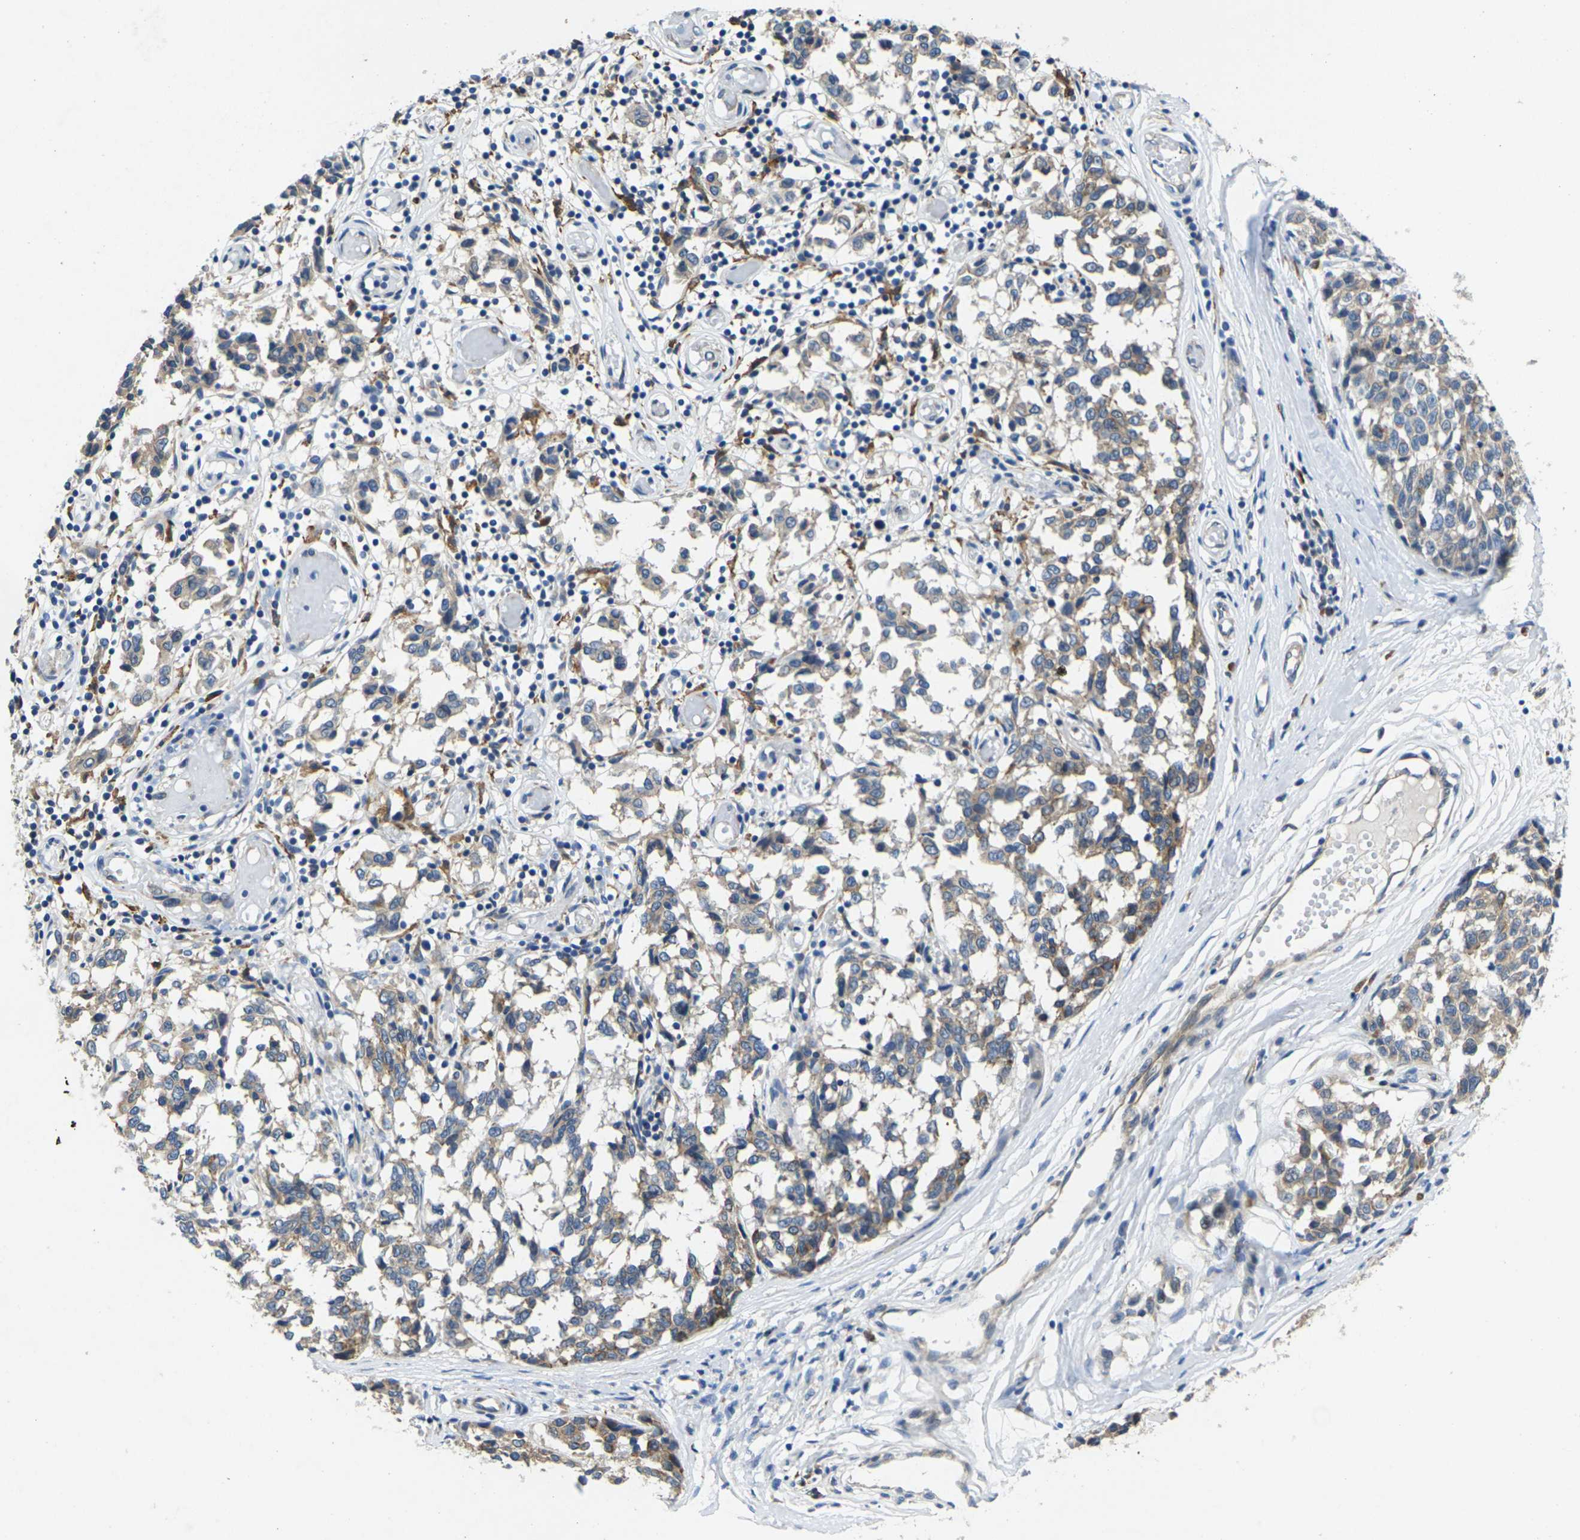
{"staining": {"intensity": "moderate", "quantity": "25%-75%", "location": "cytoplasmic/membranous"}, "tissue": "melanoma", "cell_type": "Tumor cells", "image_type": "cancer", "snomed": [{"axis": "morphology", "description": "Malignant melanoma, NOS"}, {"axis": "topography", "description": "Skin"}], "caption": "Protein staining of malignant melanoma tissue exhibits moderate cytoplasmic/membranous positivity in approximately 25%-75% of tumor cells. (DAB (3,3'-diaminobenzidine) IHC with brightfield microscopy, high magnification).", "gene": "SCNN1A", "patient": {"sex": "female", "age": 64}}